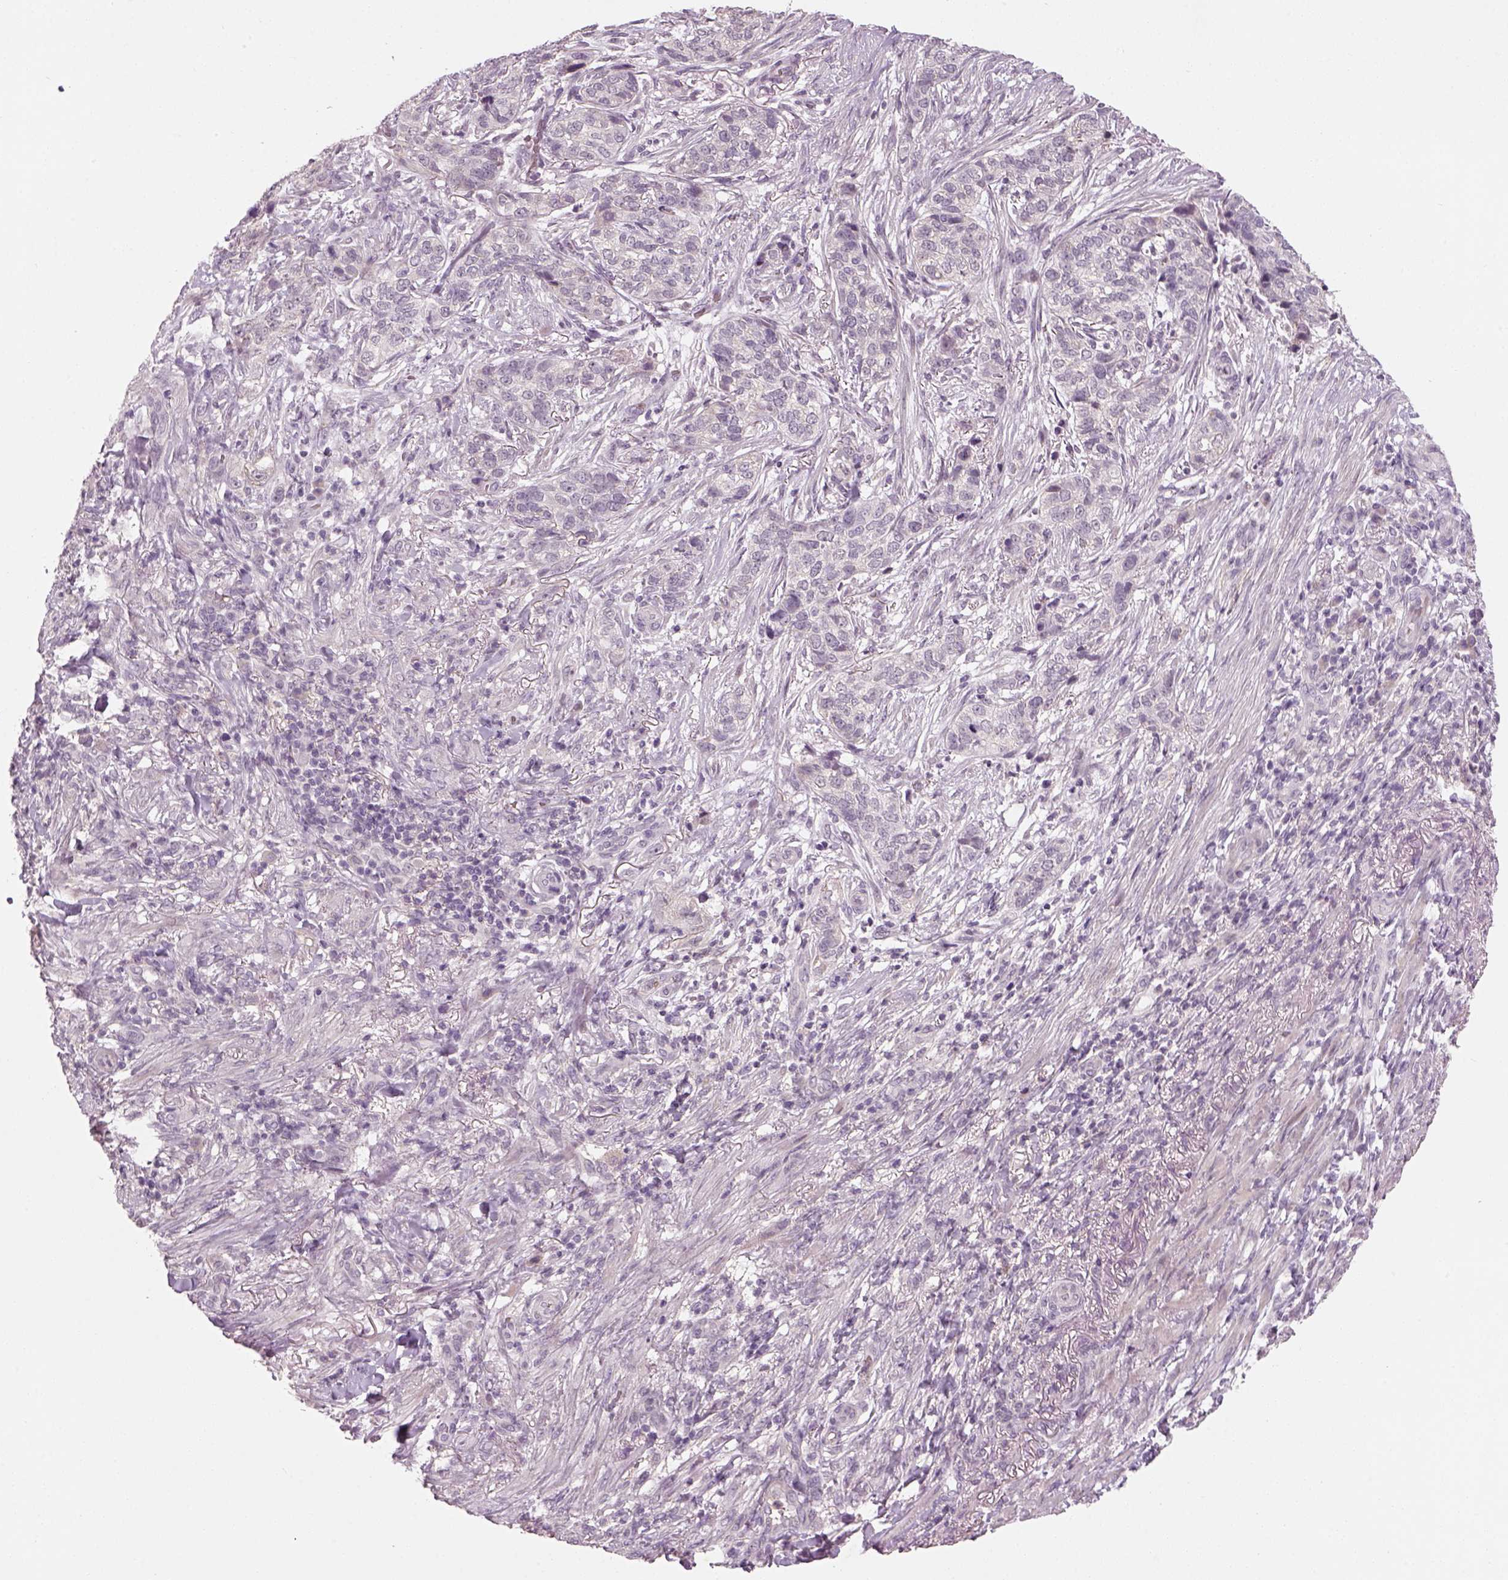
{"staining": {"intensity": "negative", "quantity": "none", "location": "none"}, "tissue": "skin cancer", "cell_type": "Tumor cells", "image_type": "cancer", "snomed": [{"axis": "morphology", "description": "Basal cell carcinoma"}, {"axis": "topography", "description": "Skin"}], "caption": "IHC image of skin cancer stained for a protein (brown), which shows no staining in tumor cells. (DAB (3,3'-diaminobenzidine) immunohistochemistry, high magnification).", "gene": "GDNF", "patient": {"sex": "female", "age": 69}}